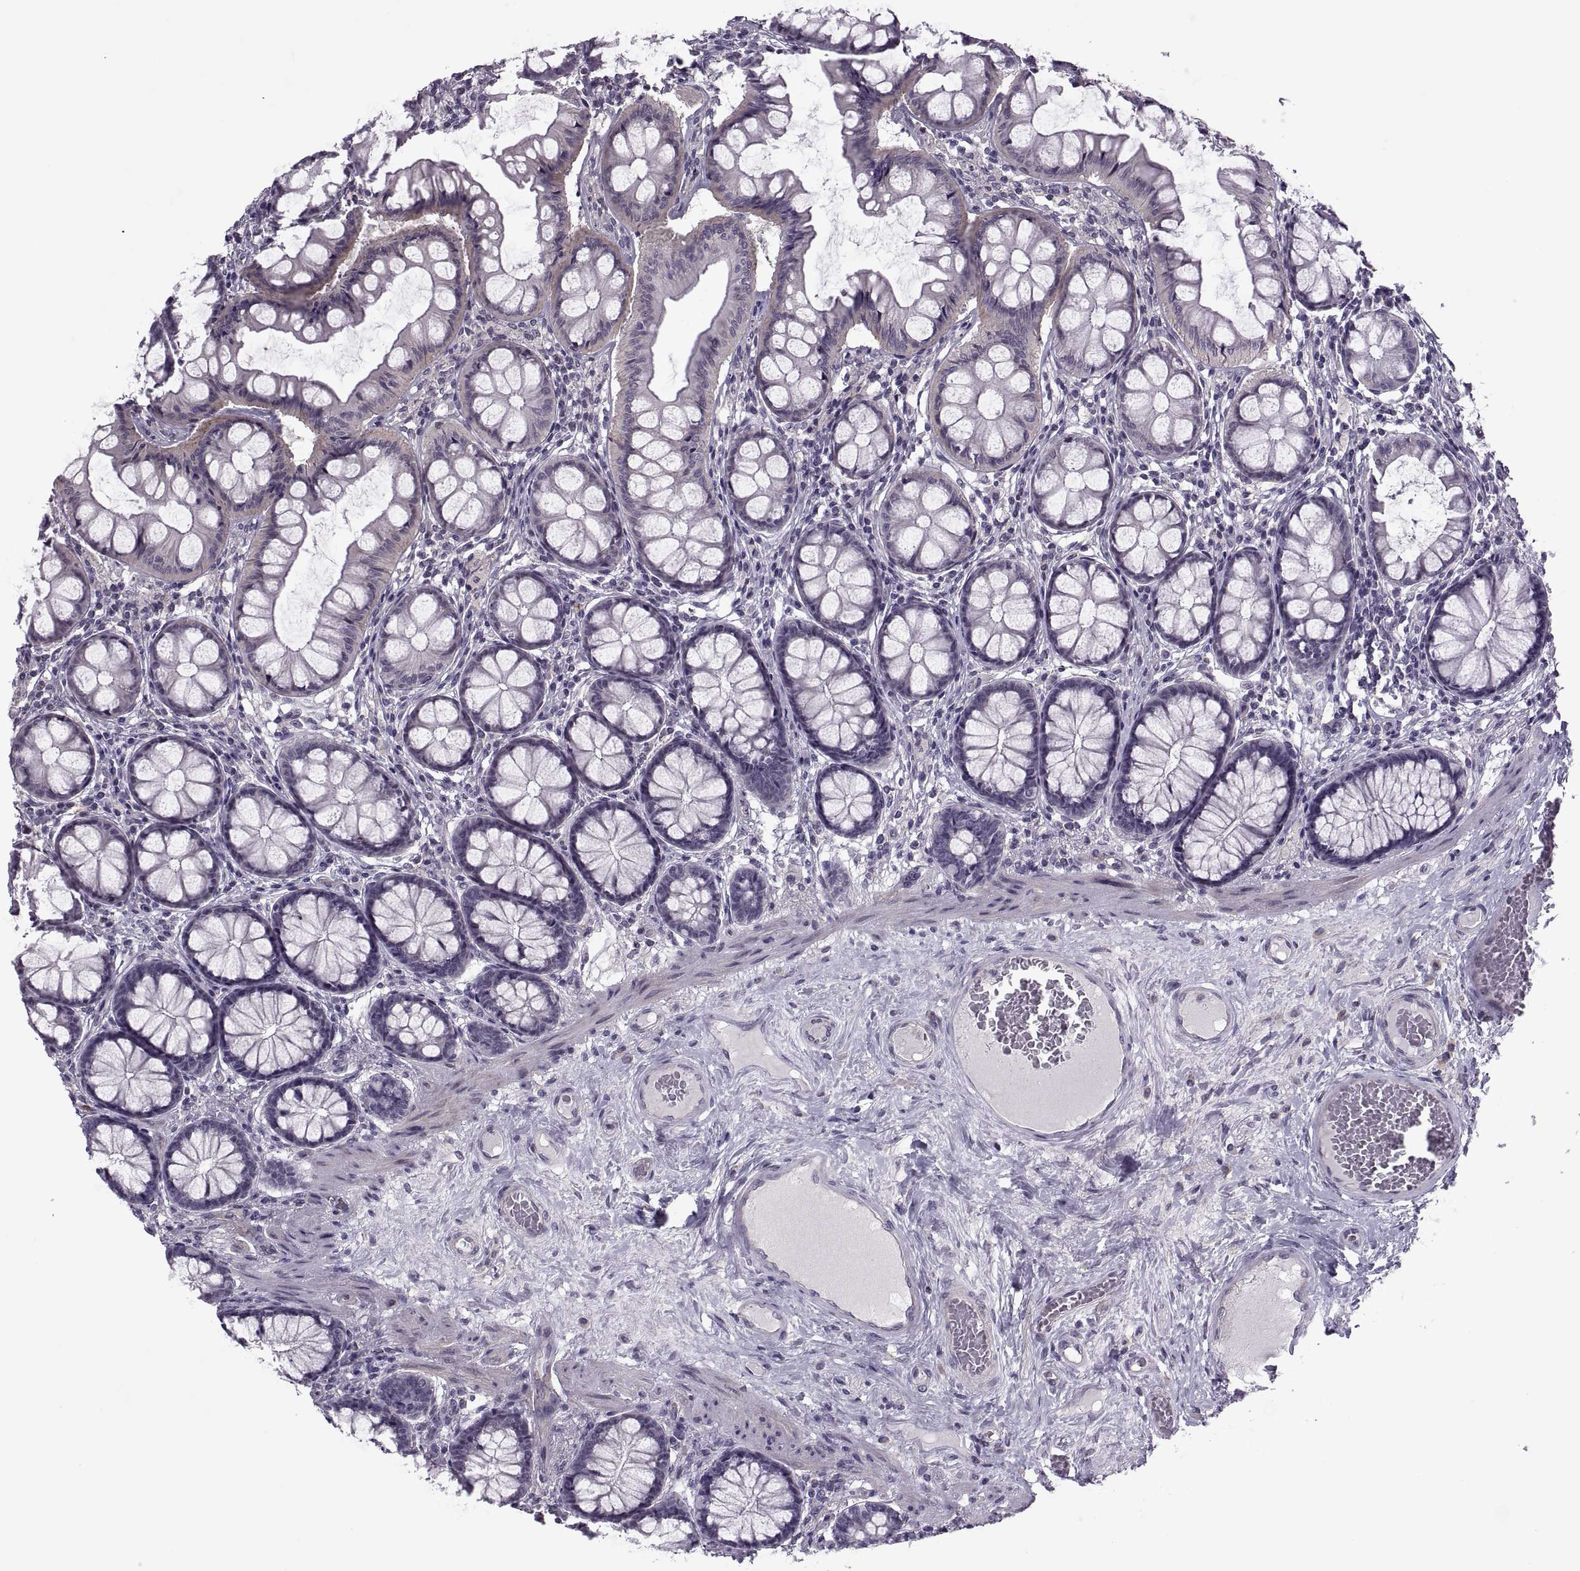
{"staining": {"intensity": "negative", "quantity": "none", "location": "none"}, "tissue": "colon", "cell_type": "Endothelial cells", "image_type": "normal", "snomed": [{"axis": "morphology", "description": "Normal tissue, NOS"}, {"axis": "topography", "description": "Colon"}], "caption": "This micrograph is of unremarkable colon stained with IHC to label a protein in brown with the nuclei are counter-stained blue. There is no positivity in endothelial cells.", "gene": "ODF3", "patient": {"sex": "female", "age": 65}}